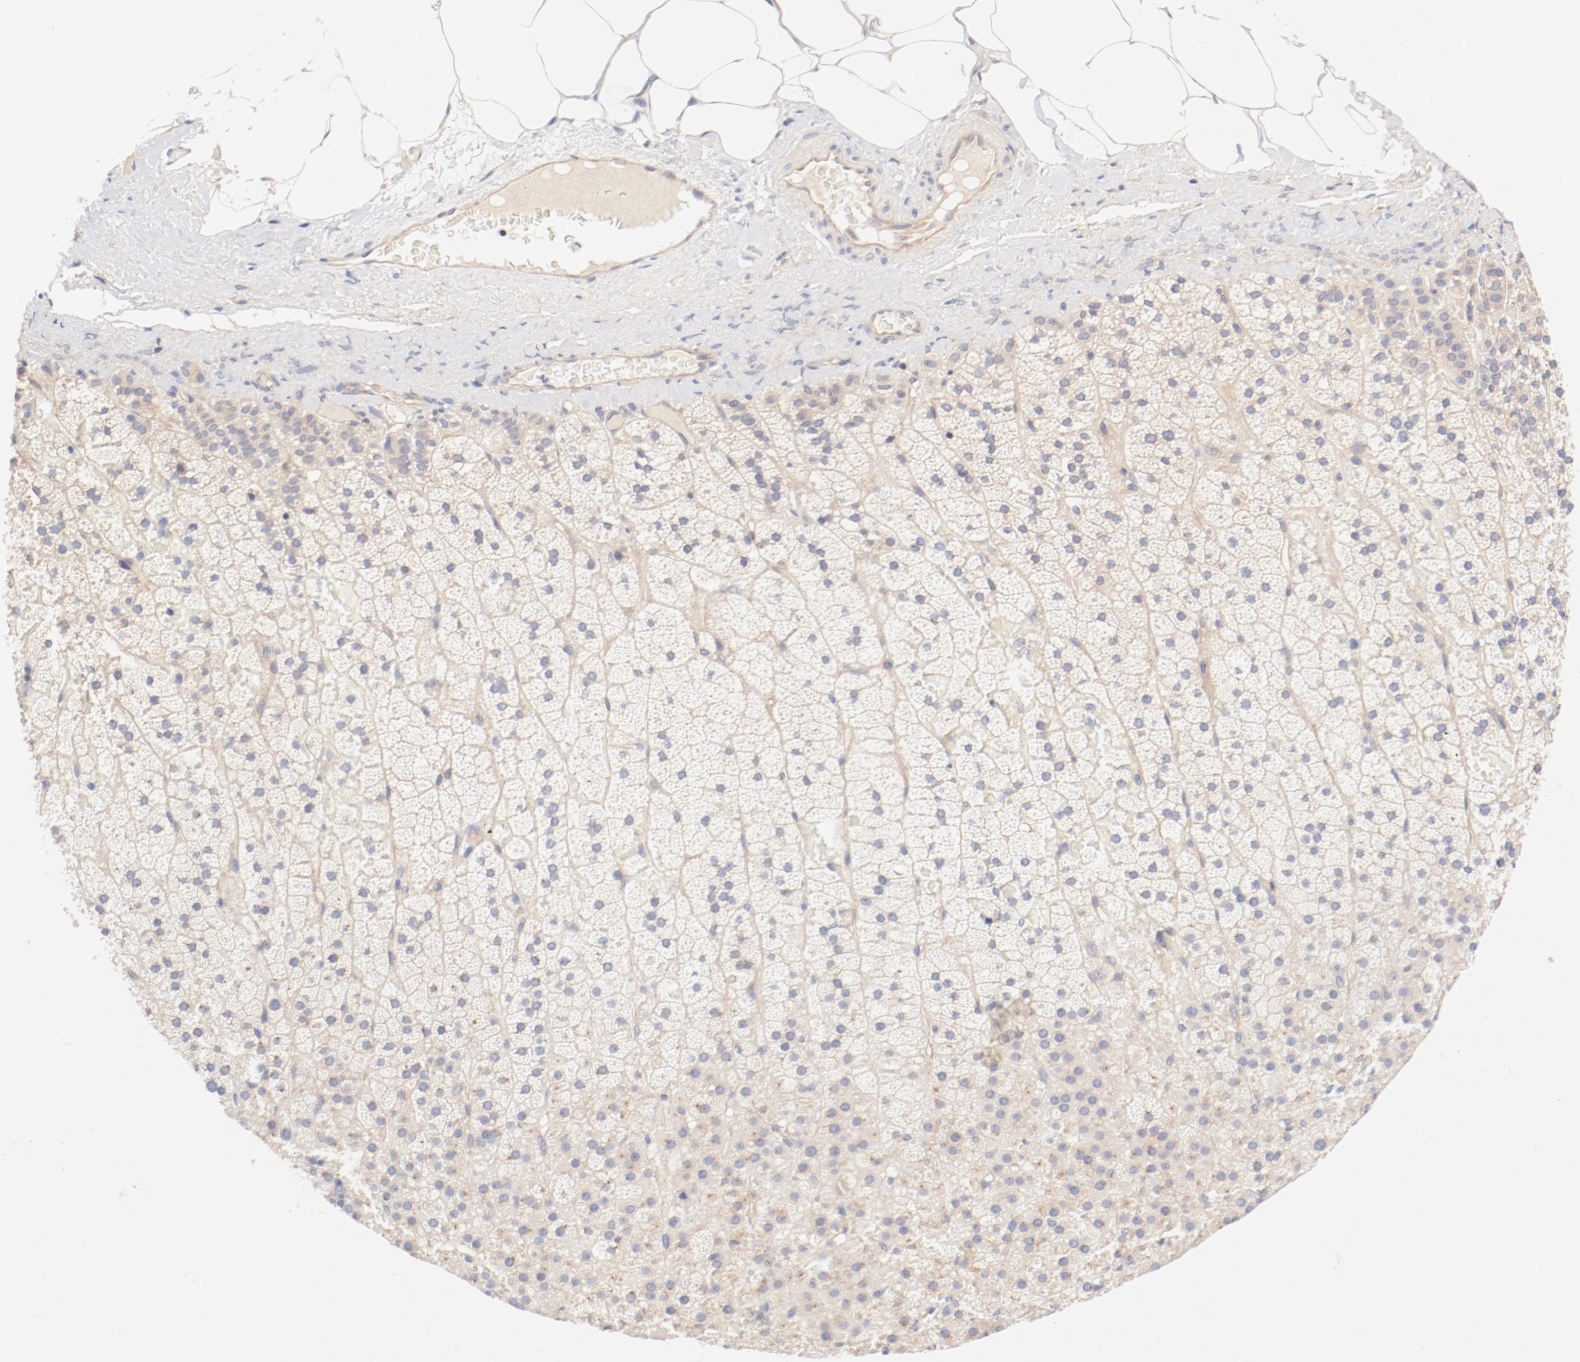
{"staining": {"intensity": "weak", "quantity": ">75%", "location": "cytoplasmic/membranous"}, "tissue": "adrenal gland", "cell_type": "Glandular cells", "image_type": "normal", "snomed": [{"axis": "morphology", "description": "Normal tissue, NOS"}, {"axis": "topography", "description": "Adrenal gland"}], "caption": "Immunohistochemical staining of unremarkable human adrenal gland shows low levels of weak cytoplasmic/membranous staining in approximately >75% of glandular cells.", "gene": "DYNC1H1", "patient": {"sex": "male", "age": 35}}